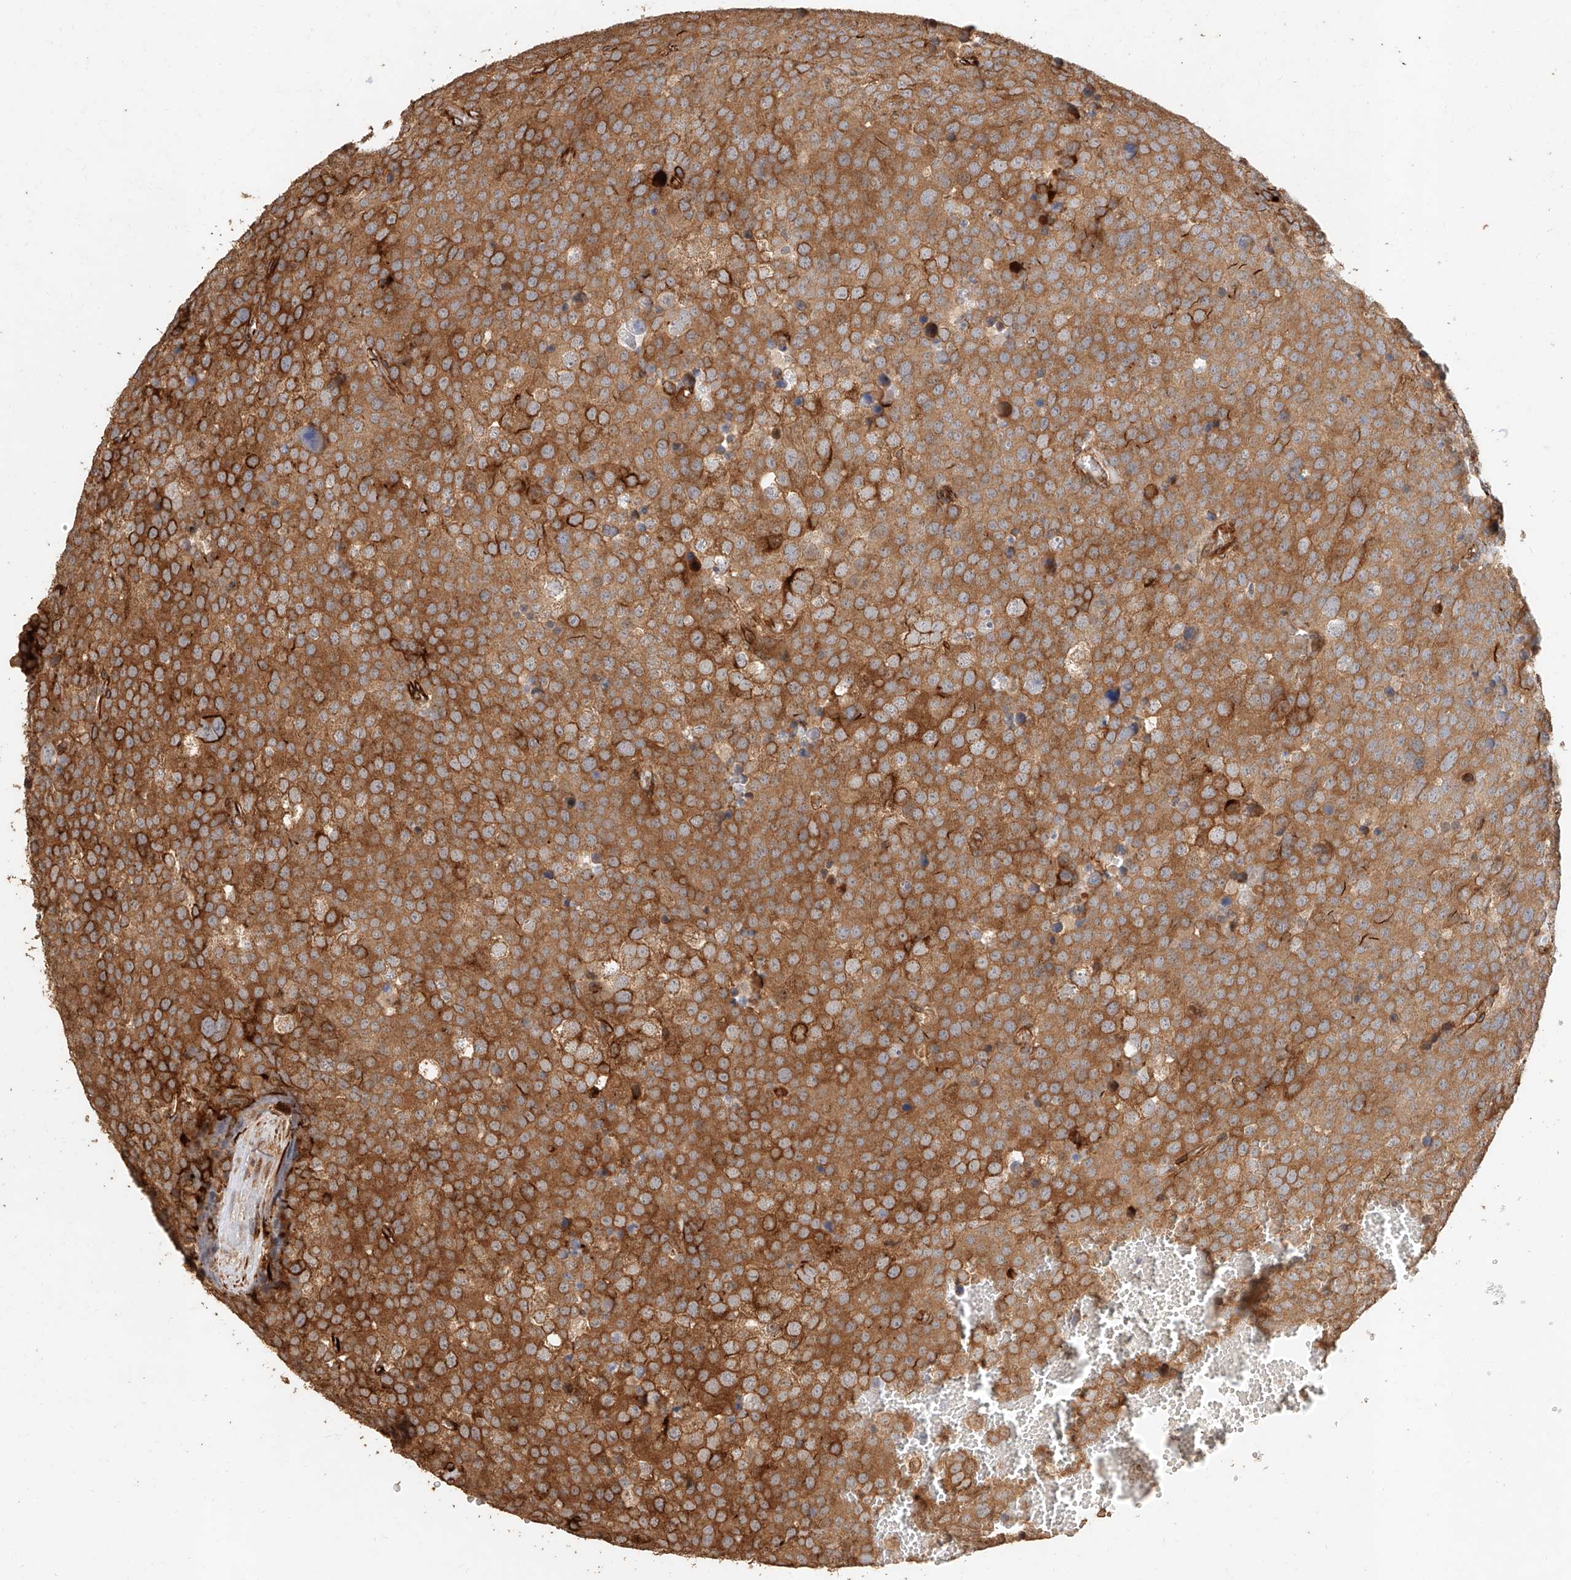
{"staining": {"intensity": "strong", "quantity": ">75%", "location": "cytoplasmic/membranous"}, "tissue": "testis cancer", "cell_type": "Tumor cells", "image_type": "cancer", "snomed": [{"axis": "morphology", "description": "Seminoma, NOS"}, {"axis": "topography", "description": "Testis"}], "caption": "Tumor cells display strong cytoplasmic/membranous staining in about >75% of cells in testis seminoma.", "gene": "NAP1L1", "patient": {"sex": "male", "age": 71}}